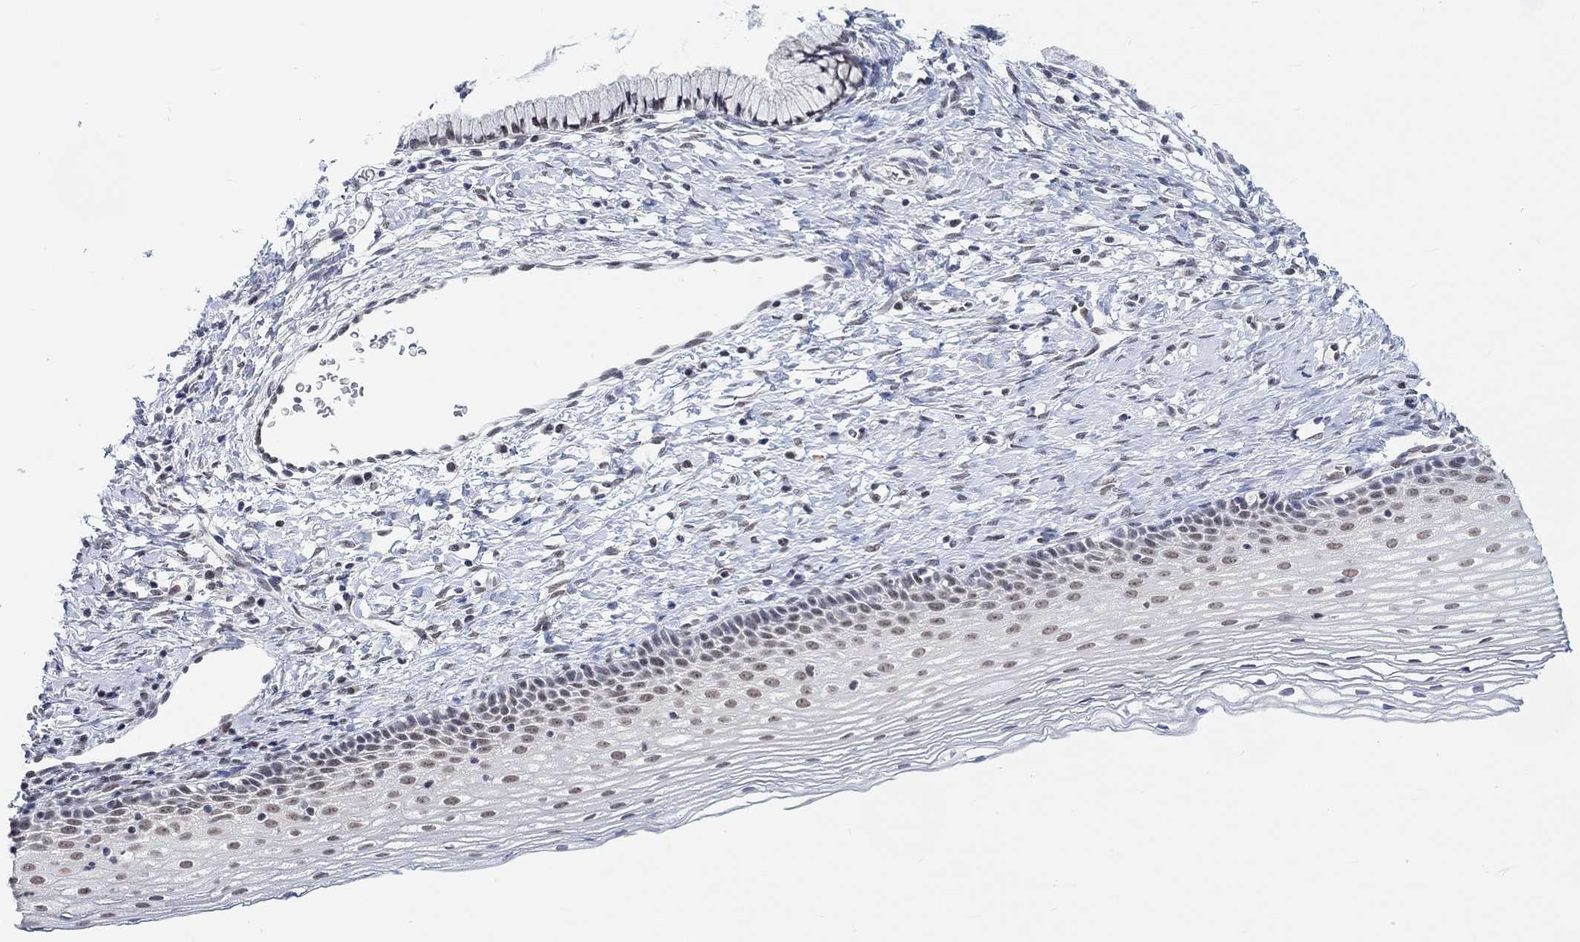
{"staining": {"intensity": "negative", "quantity": "none", "location": "none"}, "tissue": "cervix", "cell_type": "Glandular cells", "image_type": "normal", "snomed": [{"axis": "morphology", "description": "Normal tissue, NOS"}, {"axis": "topography", "description": "Cervix"}], "caption": "The histopathology image shows no significant staining in glandular cells of cervix. Nuclei are stained in blue.", "gene": "PURG", "patient": {"sex": "female", "age": 39}}